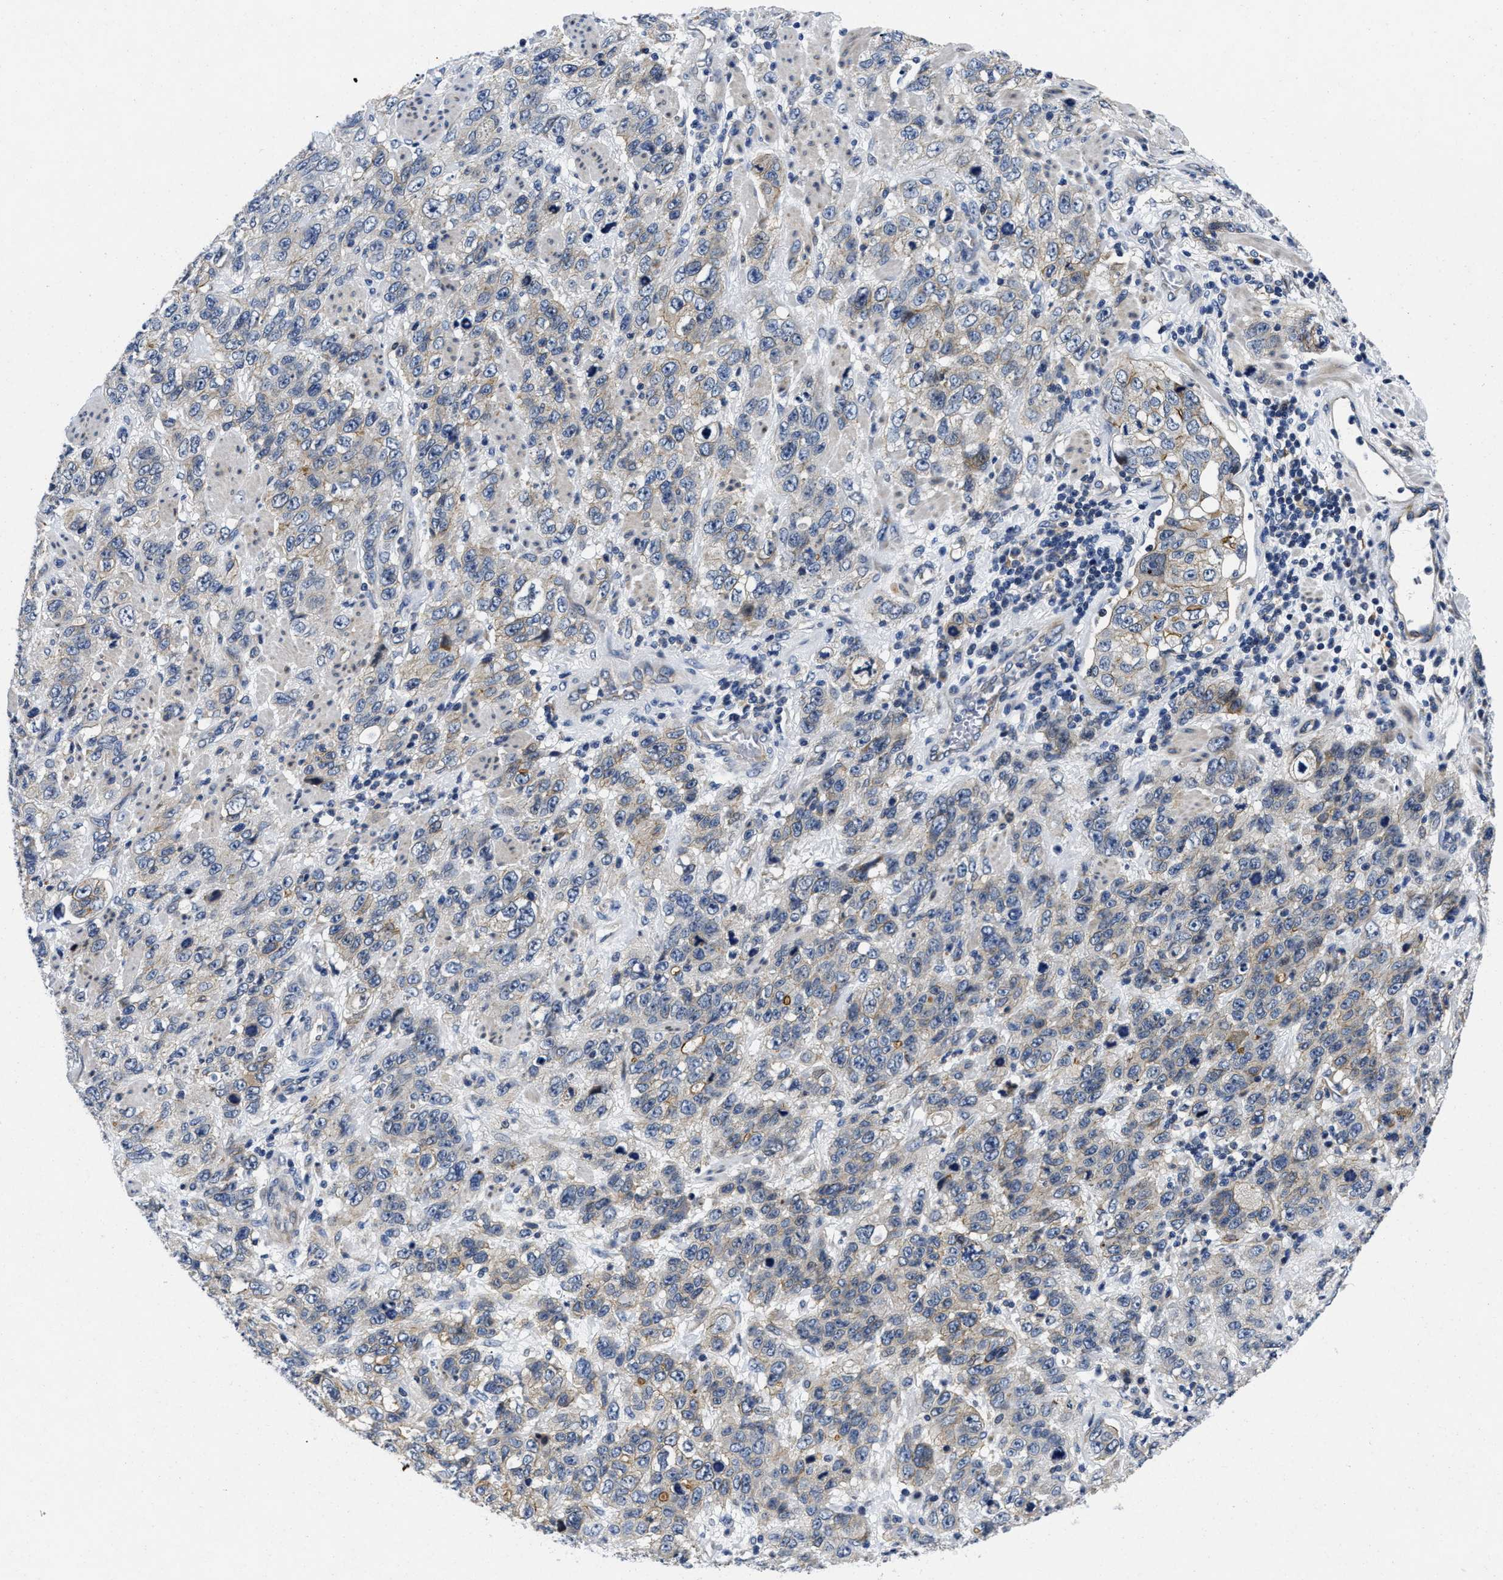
{"staining": {"intensity": "weak", "quantity": "<25%", "location": "cytoplasmic/membranous"}, "tissue": "stomach cancer", "cell_type": "Tumor cells", "image_type": "cancer", "snomed": [{"axis": "morphology", "description": "Adenocarcinoma, NOS"}, {"axis": "topography", "description": "Stomach"}], "caption": "This is a histopathology image of immunohistochemistry (IHC) staining of stomach cancer, which shows no staining in tumor cells. The staining was performed using DAB to visualize the protein expression in brown, while the nuclei were stained in blue with hematoxylin (Magnification: 20x).", "gene": "LAD1", "patient": {"sex": "male", "age": 48}}